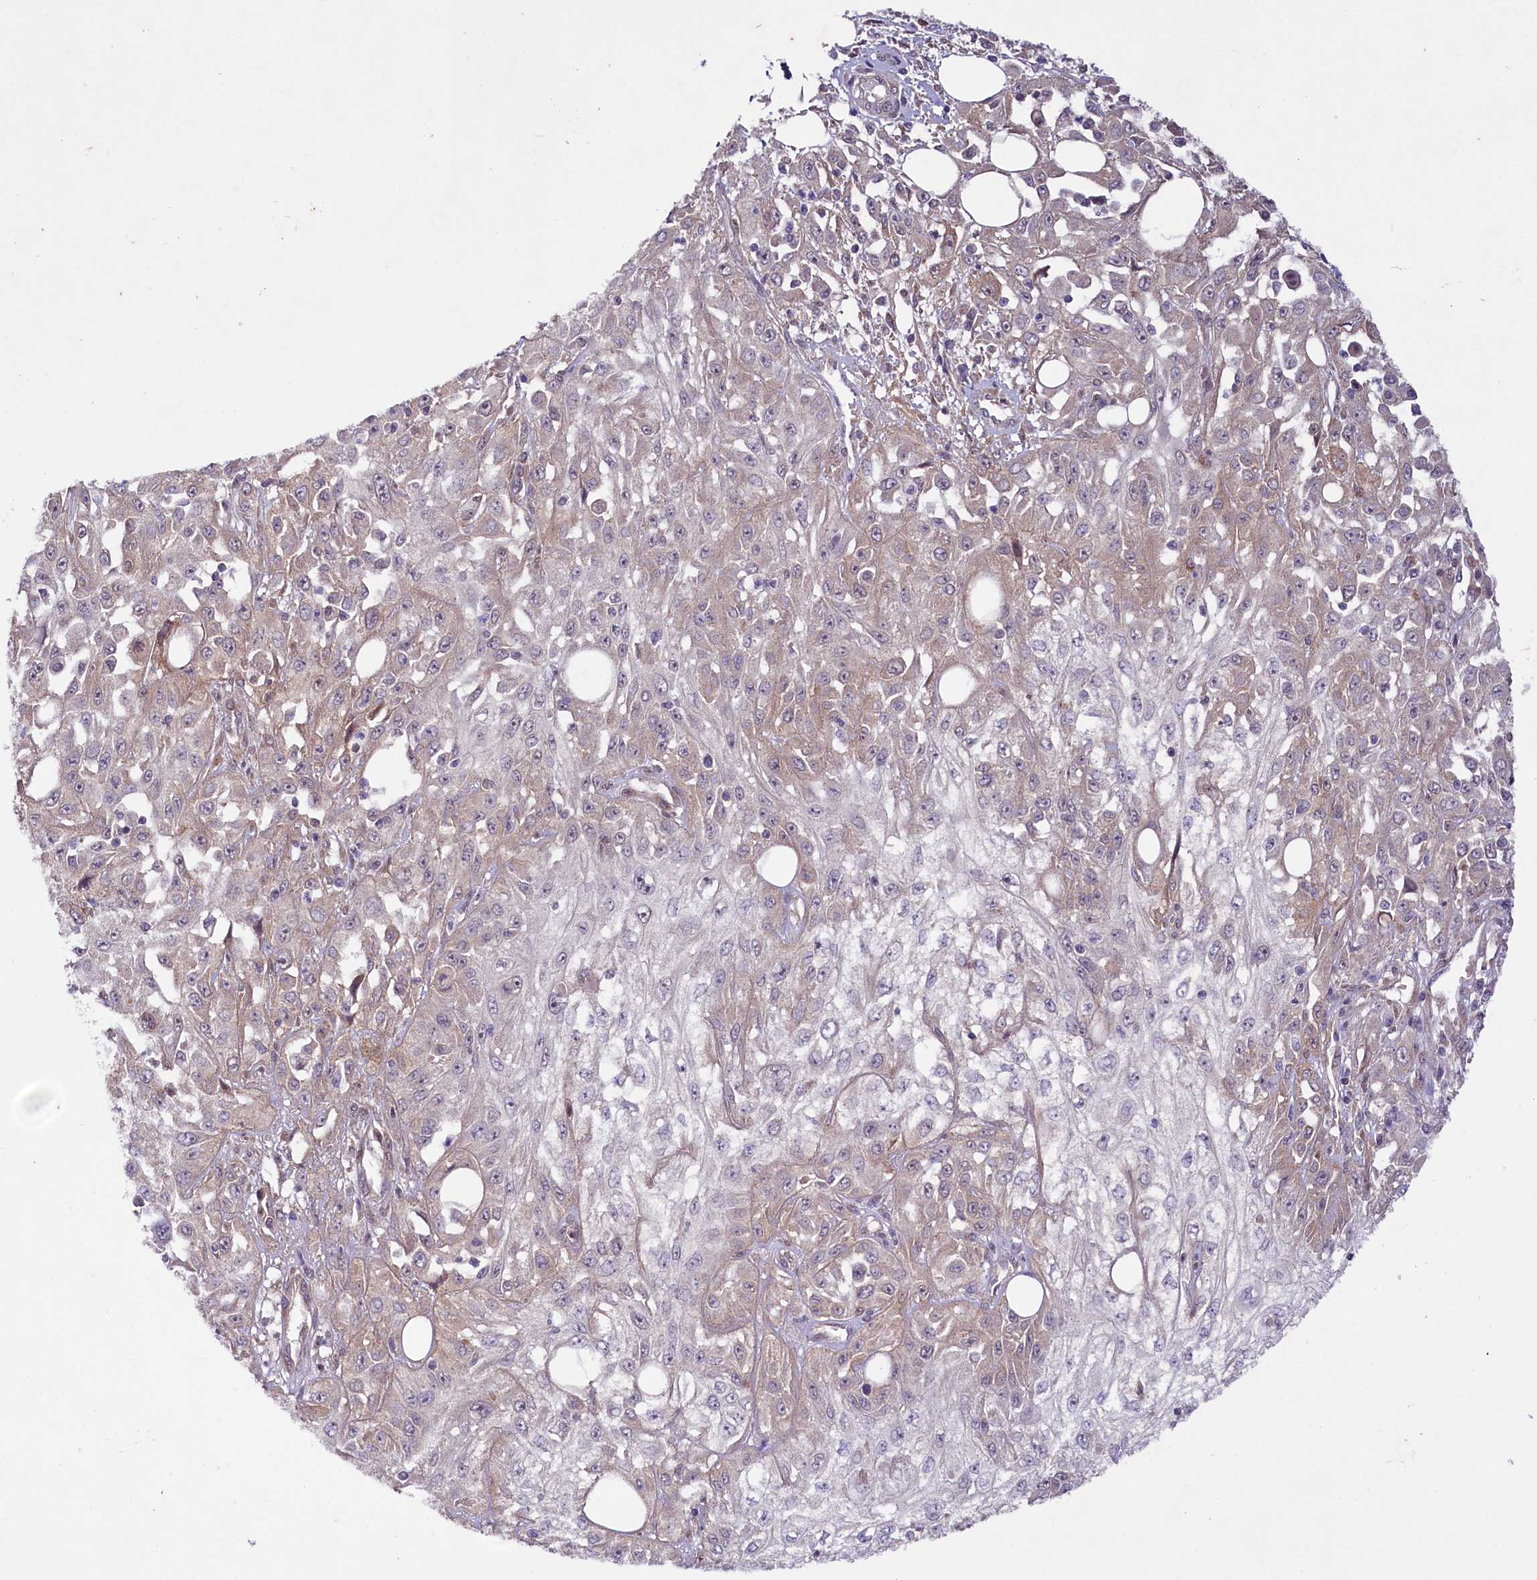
{"staining": {"intensity": "weak", "quantity": "<25%", "location": "cytoplasmic/membranous"}, "tissue": "skin cancer", "cell_type": "Tumor cells", "image_type": "cancer", "snomed": [{"axis": "morphology", "description": "Squamous cell carcinoma, NOS"}, {"axis": "morphology", "description": "Squamous cell carcinoma, metastatic, NOS"}, {"axis": "topography", "description": "Skin"}, {"axis": "topography", "description": "Lymph node"}], "caption": "Immunohistochemical staining of skin squamous cell carcinoma reveals no significant staining in tumor cells.", "gene": "PHLDB1", "patient": {"sex": "male", "age": 75}}